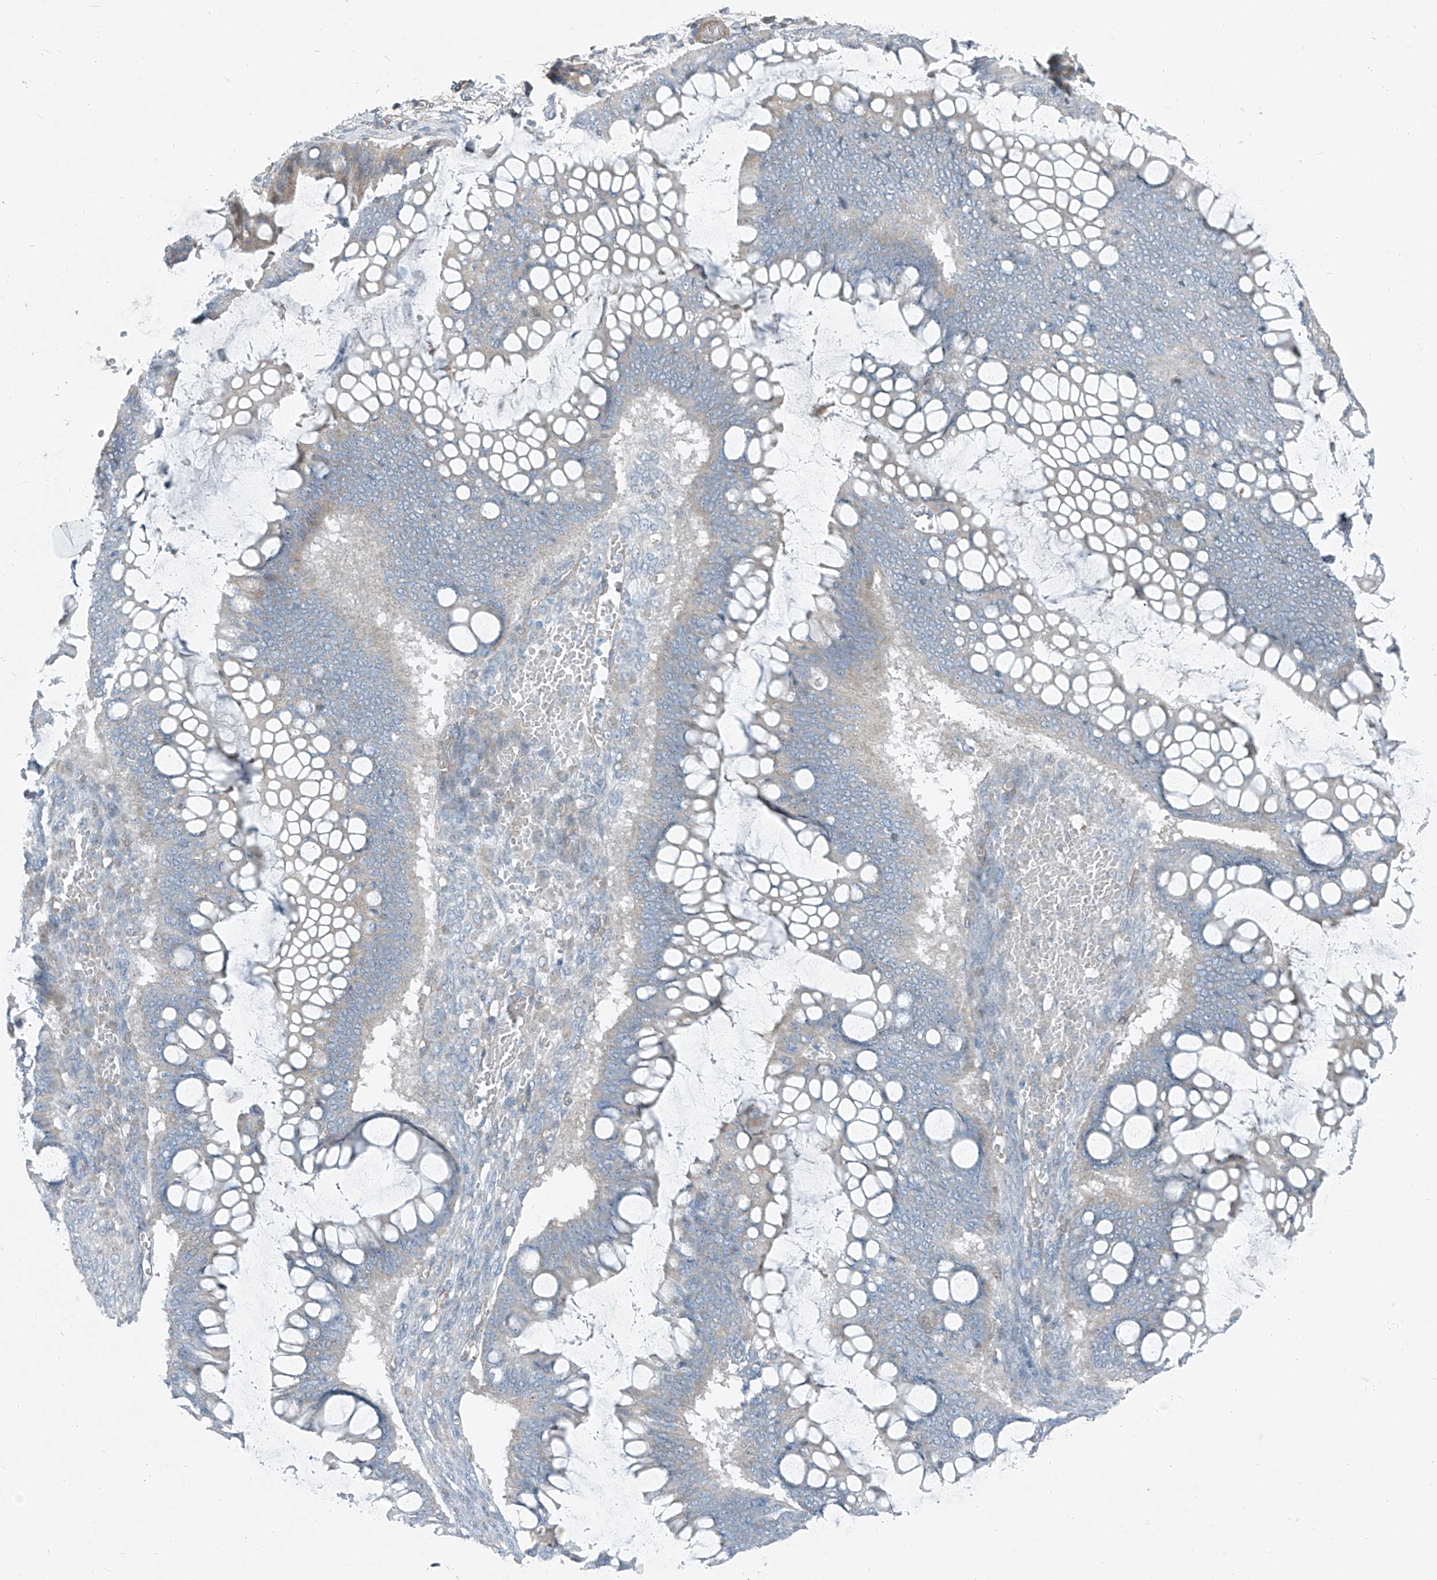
{"staining": {"intensity": "negative", "quantity": "none", "location": "none"}, "tissue": "ovarian cancer", "cell_type": "Tumor cells", "image_type": "cancer", "snomed": [{"axis": "morphology", "description": "Cystadenocarcinoma, mucinous, NOS"}, {"axis": "topography", "description": "Ovary"}], "caption": "Ovarian mucinous cystadenocarcinoma was stained to show a protein in brown. There is no significant positivity in tumor cells.", "gene": "TNS2", "patient": {"sex": "female", "age": 73}}